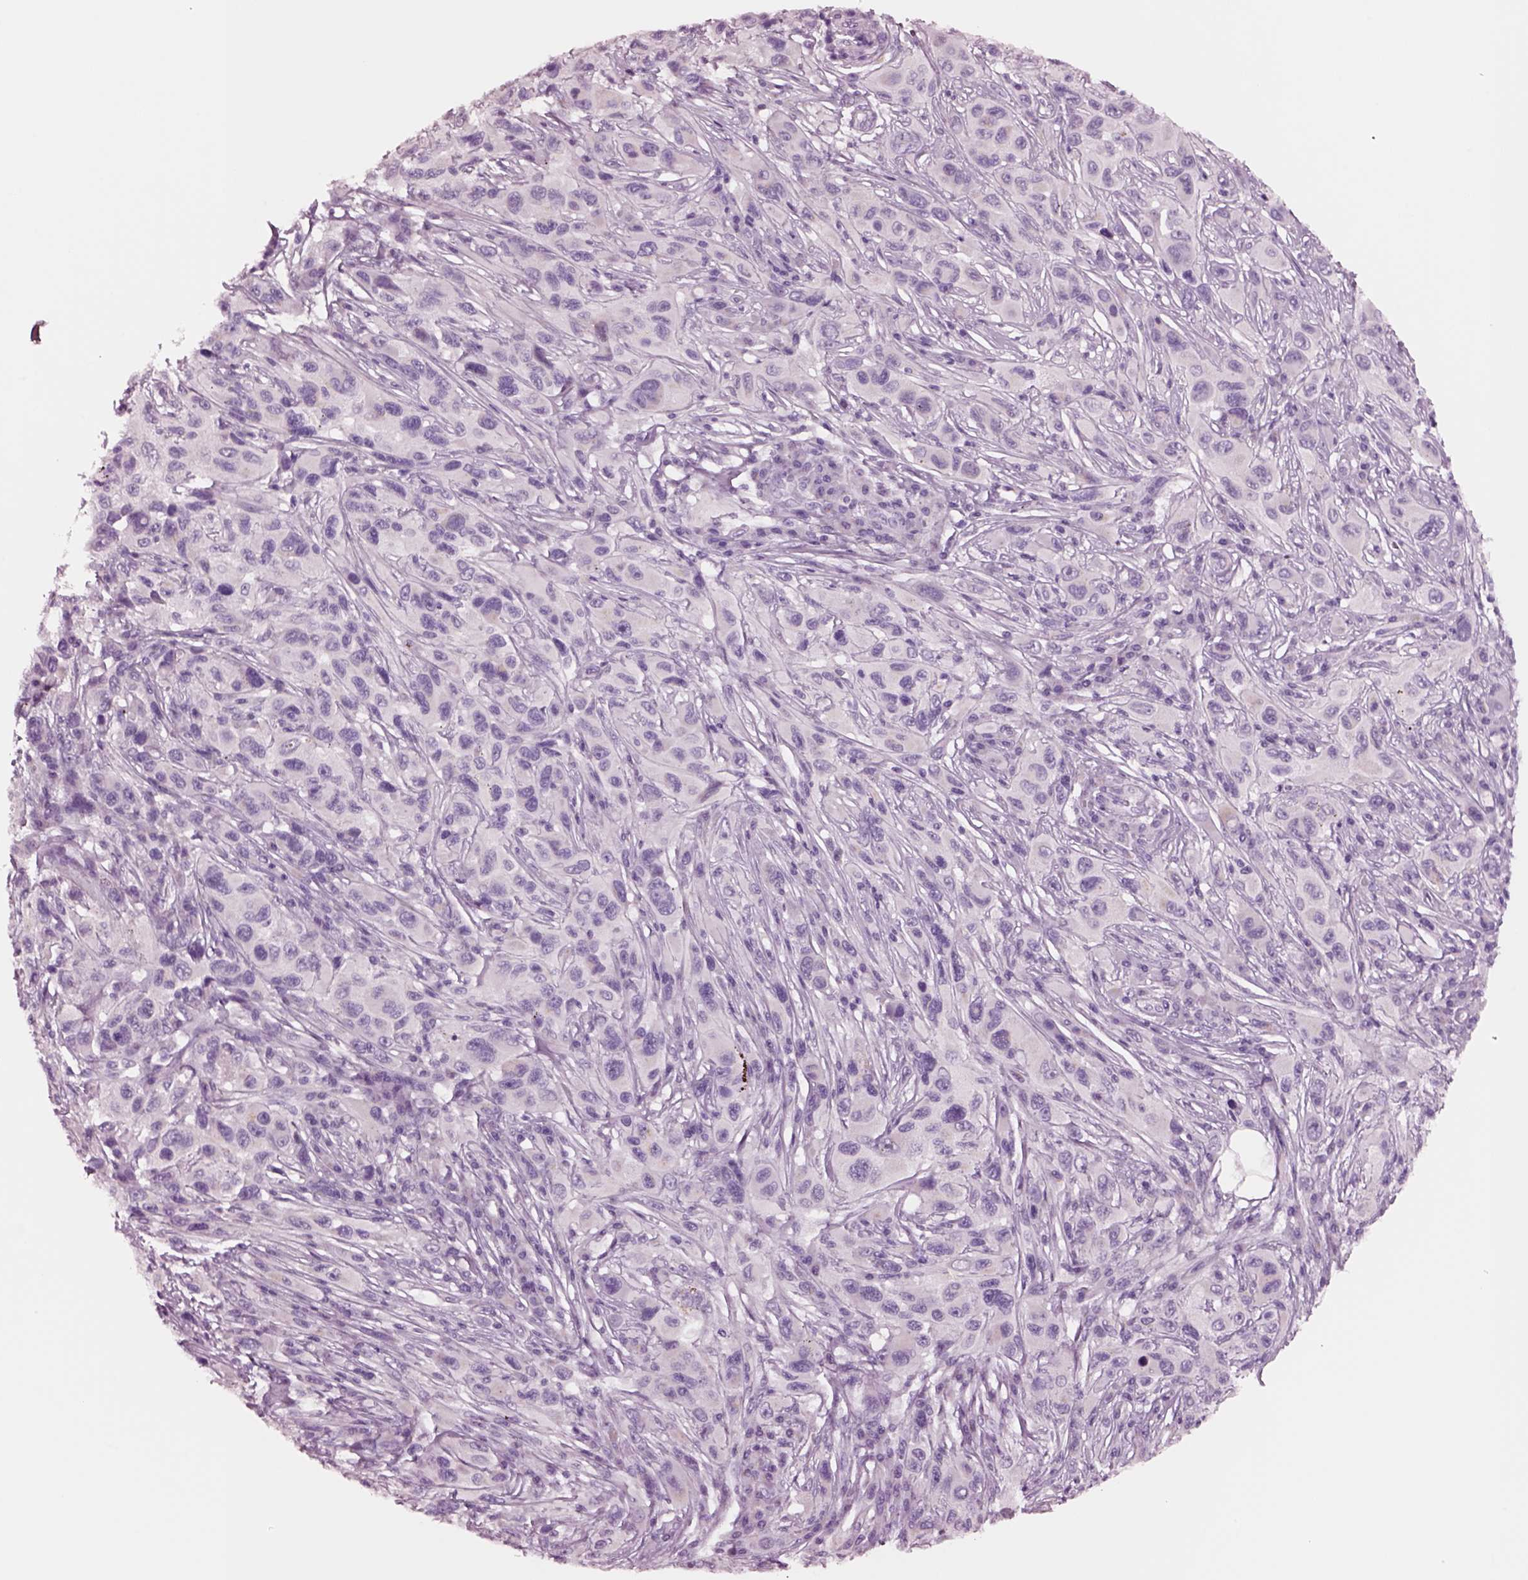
{"staining": {"intensity": "negative", "quantity": "none", "location": "none"}, "tissue": "melanoma", "cell_type": "Tumor cells", "image_type": "cancer", "snomed": [{"axis": "morphology", "description": "Malignant melanoma, NOS"}, {"axis": "topography", "description": "Skin"}], "caption": "IHC histopathology image of neoplastic tissue: malignant melanoma stained with DAB demonstrates no significant protein positivity in tumor cells.", "gene": "NMRK2", "patient": {"sex": "male", "age": 53}}